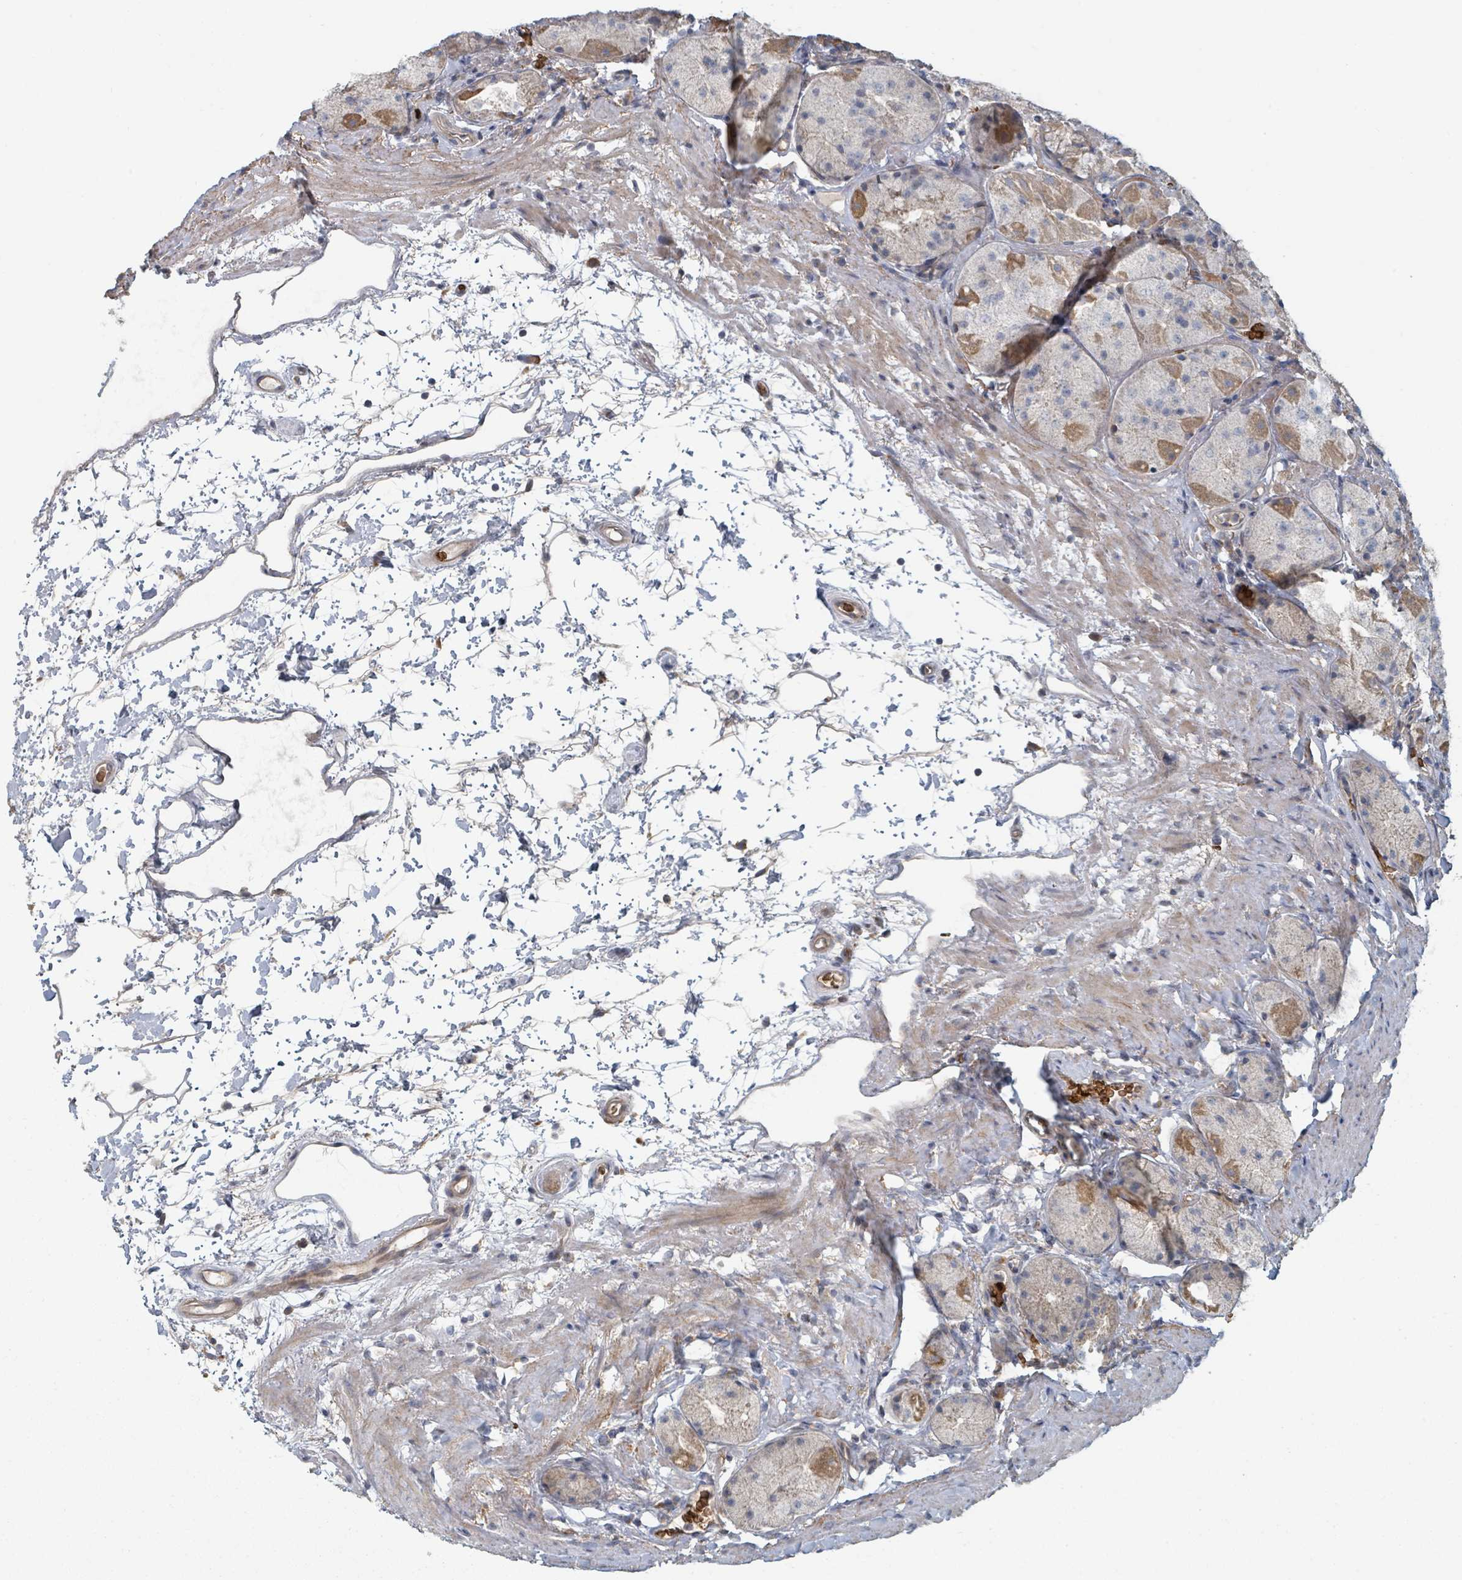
{"staining": {"intensity": "moderate", "quantity": "<25%", "location": "cytoplasmic/membranous"}, "tissue": "stomach", "cell_type": "Glandular cells", "image_type": "normal", "snomed": [{"axis": "morphology", "description": "Normal tissue, NOS"}, {"axis": "topography", "description": "Stomach"}], "caption": "Unremarkable stomach was stained to show a protein in brown. There is low levels of moderate cytoplasmic/membranous expression in approximately <25% of glandular cells.", "gene": "TRPC4AP", "patient": {"sex": "male", "age": 57}}